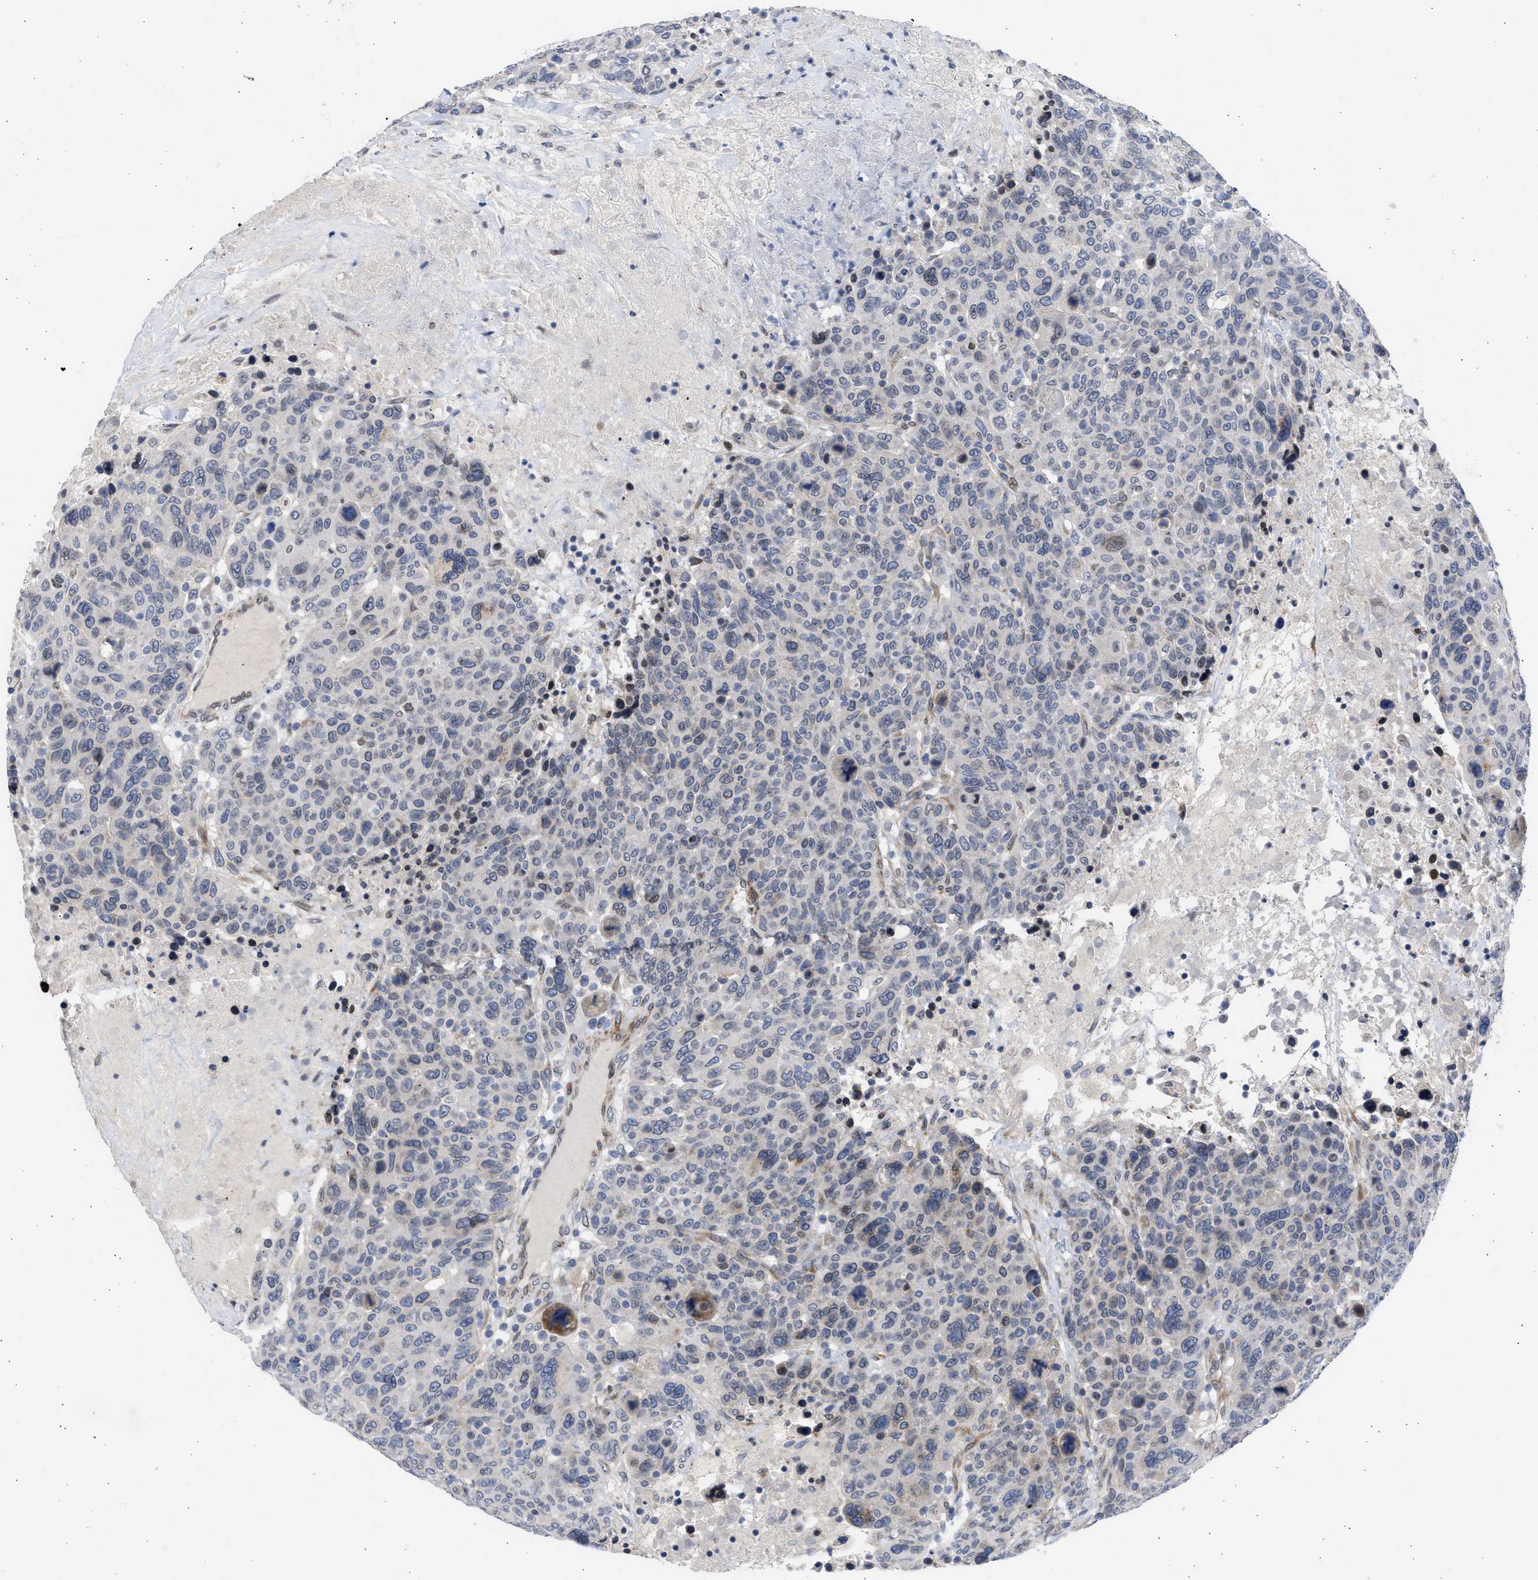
{"staining": {"intensity": "weak", "quantity": "<25%", "location": "nuclear"}, "tissue": "breast cancer", "cell_type": "Tumor cells", "image_type": "cancer", "snomed": [{"axis": "morphology", "description": "Duct carcinoma"}, {"axis": "topography", "description": "Breast"}], "caption": "The immunohistochemistry (IHC) histopathology image has no significant expression in tumor cells of invasive ductal carcinoma (breast) tissue. (DAB immunohistochemistry (IHC) visualized using brightfield microscopy, high magnification).", "gene": "NUP35", "patient": {"sex": "female", "age": 37}}